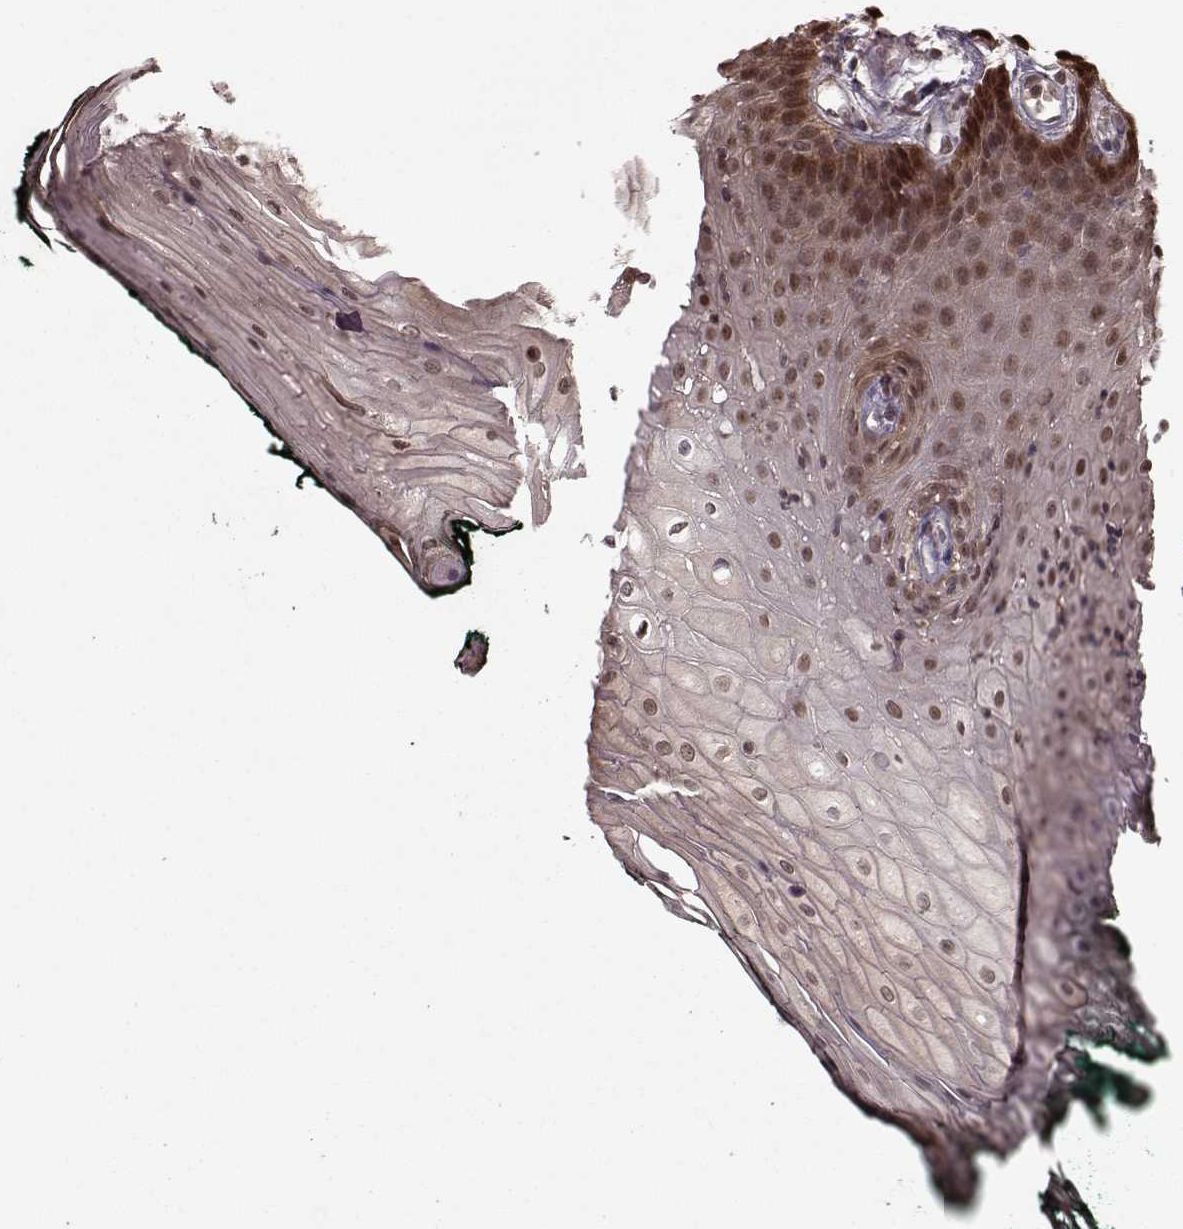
{"staining": {"intensity": "moderate", "quantity": "25%-75%", "location": "nuclear"}, "tissue": "oral mucosa", "cell_type": "Squamous epithelial cells", "image_type": "normal", "snomed": [{"axis": "morphology", "description": "Normal tissue, NOS"}, {"axis": "topography", "description": "Oral tissue"}, {"axis": "topography", "description": "Head-Neck"}], "caption": "Moderate nuclear expression for a protein is appreciated in approximately 25%-75% of squamous epithelial cells of benign oral mucosa using immunohistochemistry (IHC).", "gene": "GSS", "patient": {"sex": "female", "age": 68}}